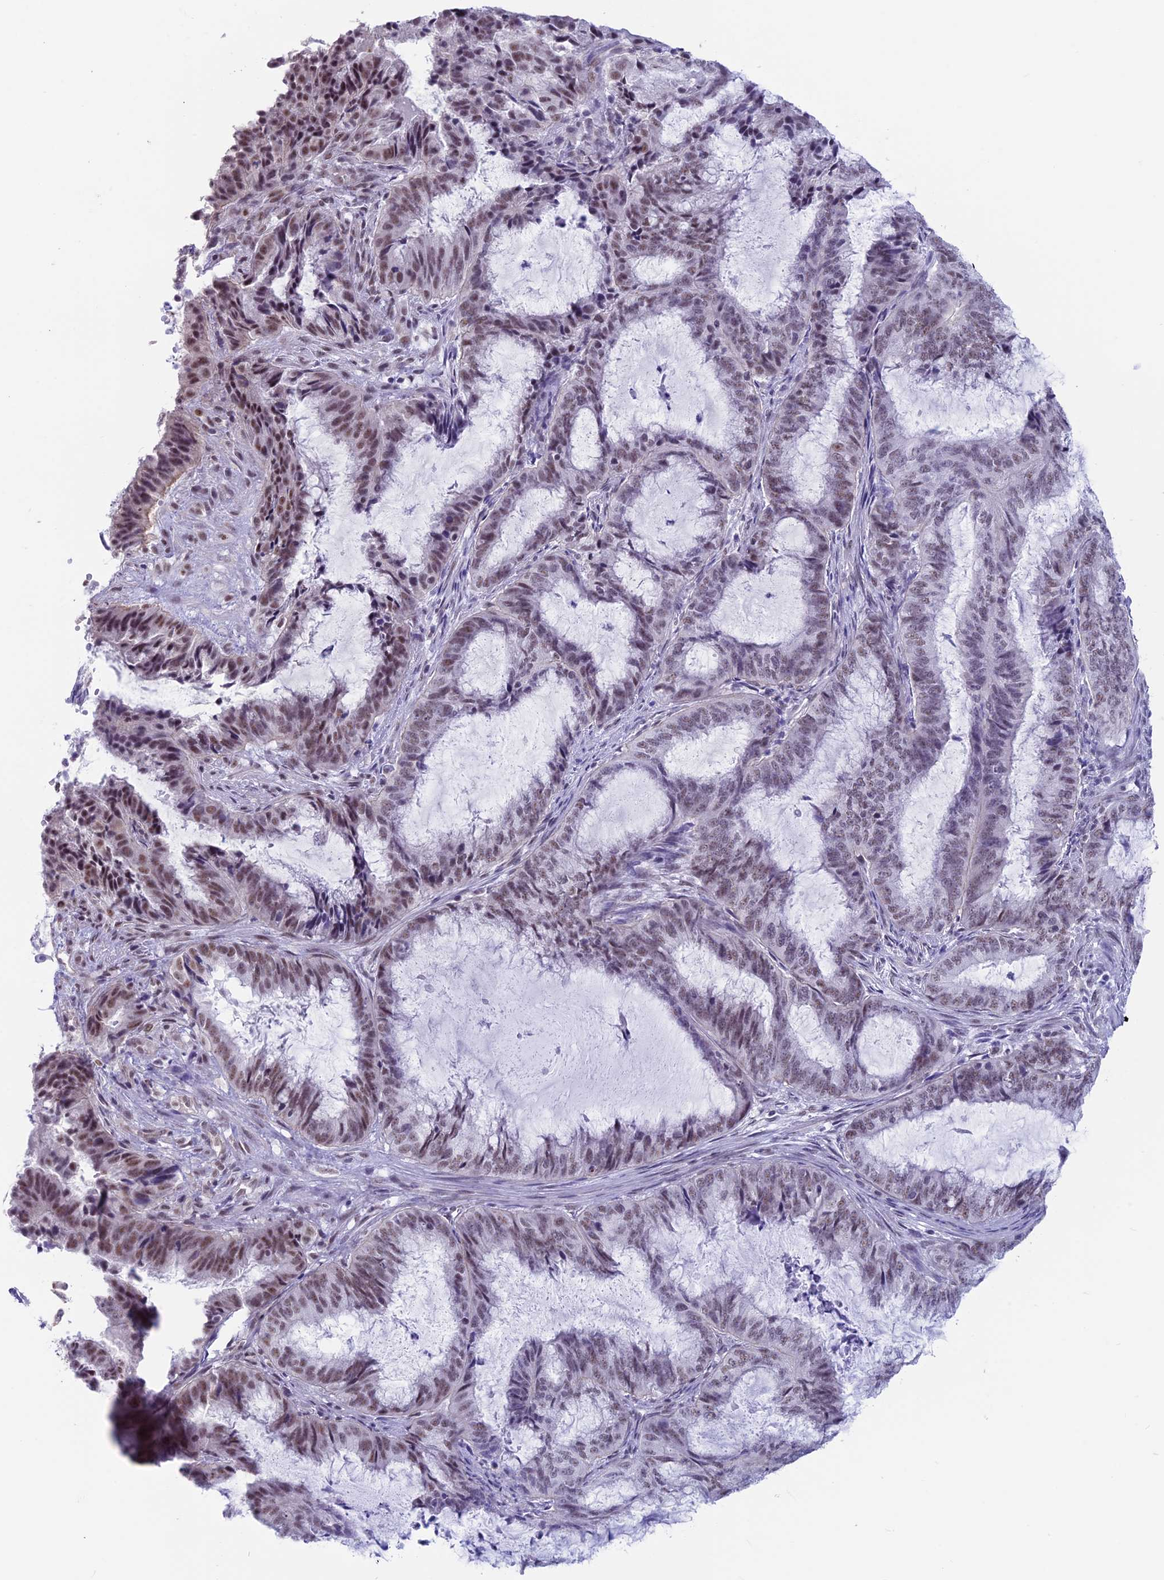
{"staining": {"intensity": "moderate", "quantity": "<25%", "location": "nuclear"}, "tissue": "endometrial cancer", "cell_type": "Tumor cells", "image_type": "cancer", "snomed": [{"axis": "morphology", "description": "Adenocarcinoma, NOS"}, {"axis": "topography", "description": "Endometrium"}], "caption": "The histopathology image exhibits a brown stain indicating the presence of a protein in the nuclear of tumor cells in adenocarcinoma (endometrial). The staining was performed using DAB (3,3'-diaminobenzidine) to visualize the protein expression in brown, while the nuclei were stained in blue with hematoxylin (Magnification: 20x).", "gene": "SRSF5", "patient": {"sex": "female", "age": 51}}